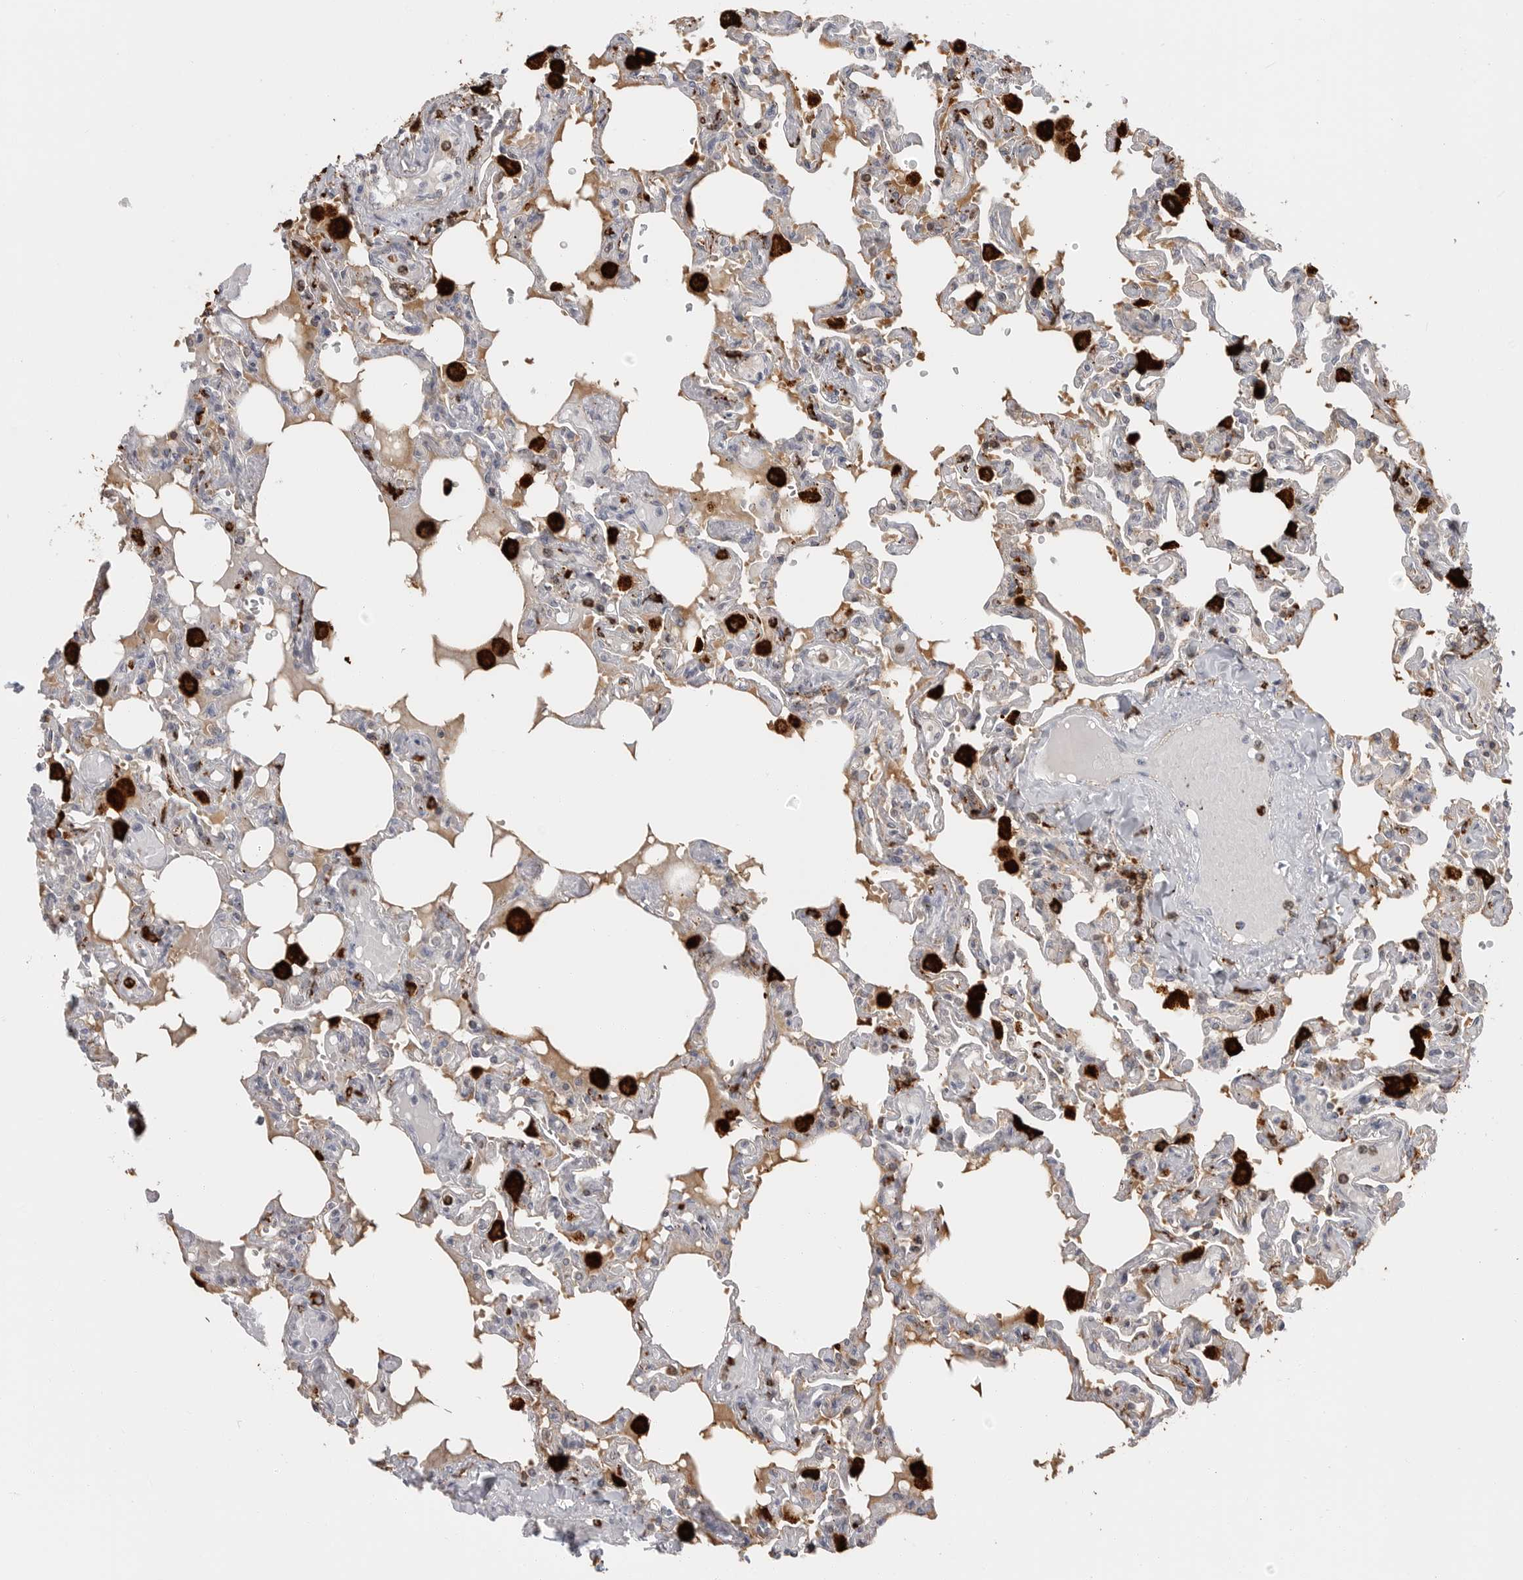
{"staining": {"intensity": "moderate", "quantity": "<25%", "location": "cytoplasmic/membranous"}, "tissue": "lung", "cell_type": "Alveolar cells", "image_type": "normal", "snomed": [{"axis": "morphology", "description": "Normal tissue, NOS"}, {"axis": "topography", "description": "Lung"}], "caption": "The micrograph reveals immunohistochemical staining of benign lung. There is moderate cytoplasmic/membranous positivity is present in about <25% of alveolar cells. (Stains: DAB in brown, nuclei in blue, Microscopy: brightfield microscopy at high magnification).", "gene": "IFI30", "patient": {"sex": "male", "age": 21}}